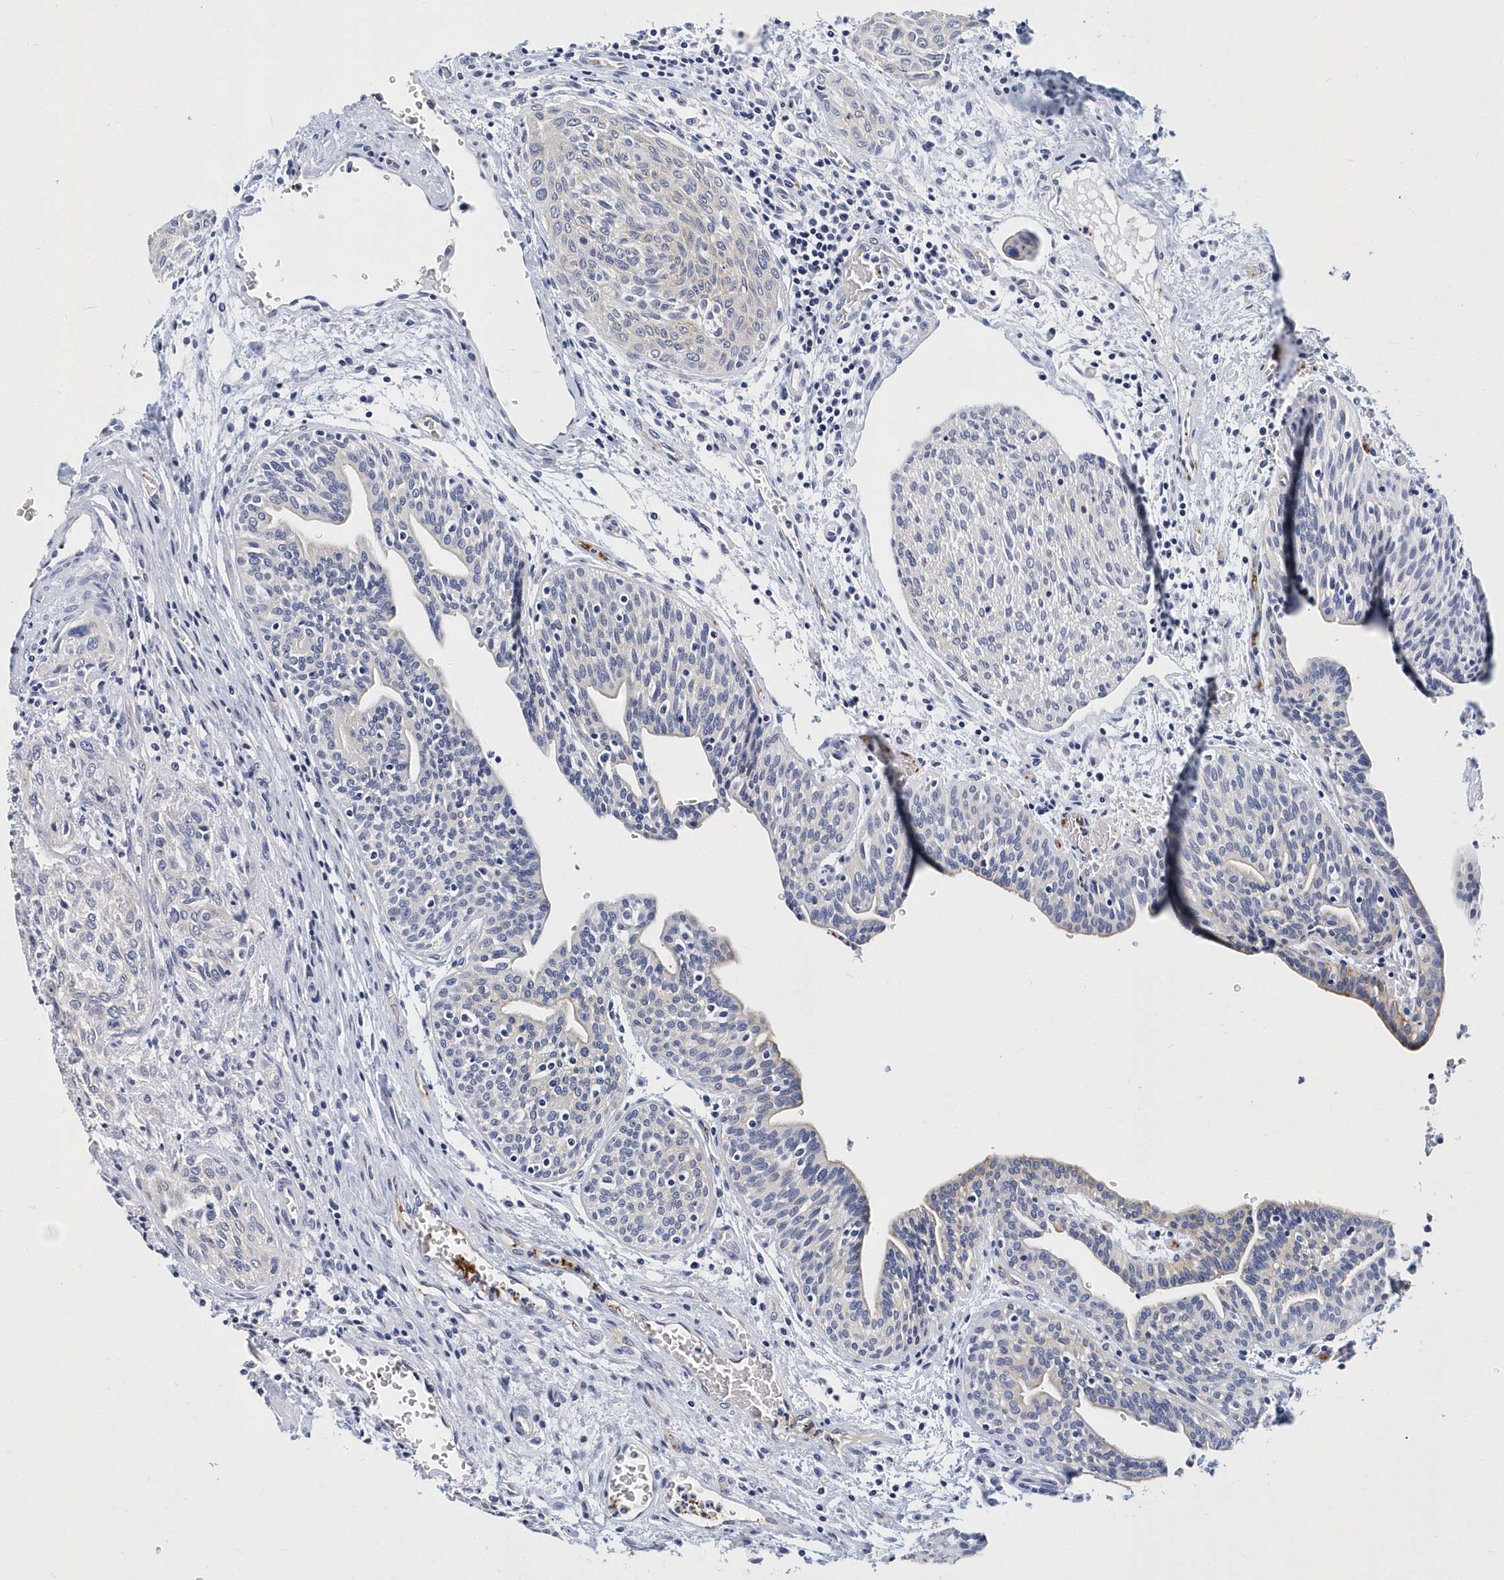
{"staining": {"intensity": "negative", "quantity": "none", "location": "none"}, "tissue": "urothelial cancer", "cell_type": "Tumor cells", "image_type": "cancer", "snomed": [{"axis": "morphology", "description": "Urothelial carcinoma, High grade"}, {"axis": "topography", "description": "Urinary bladder"}], "caption": "Immunohistochemical staining of high-grade urothelial carcinoma demonstrates no significant expression in tumor cells.", "gene": "ITGA2B", "patient": {"sex": "male", "age": 35}}